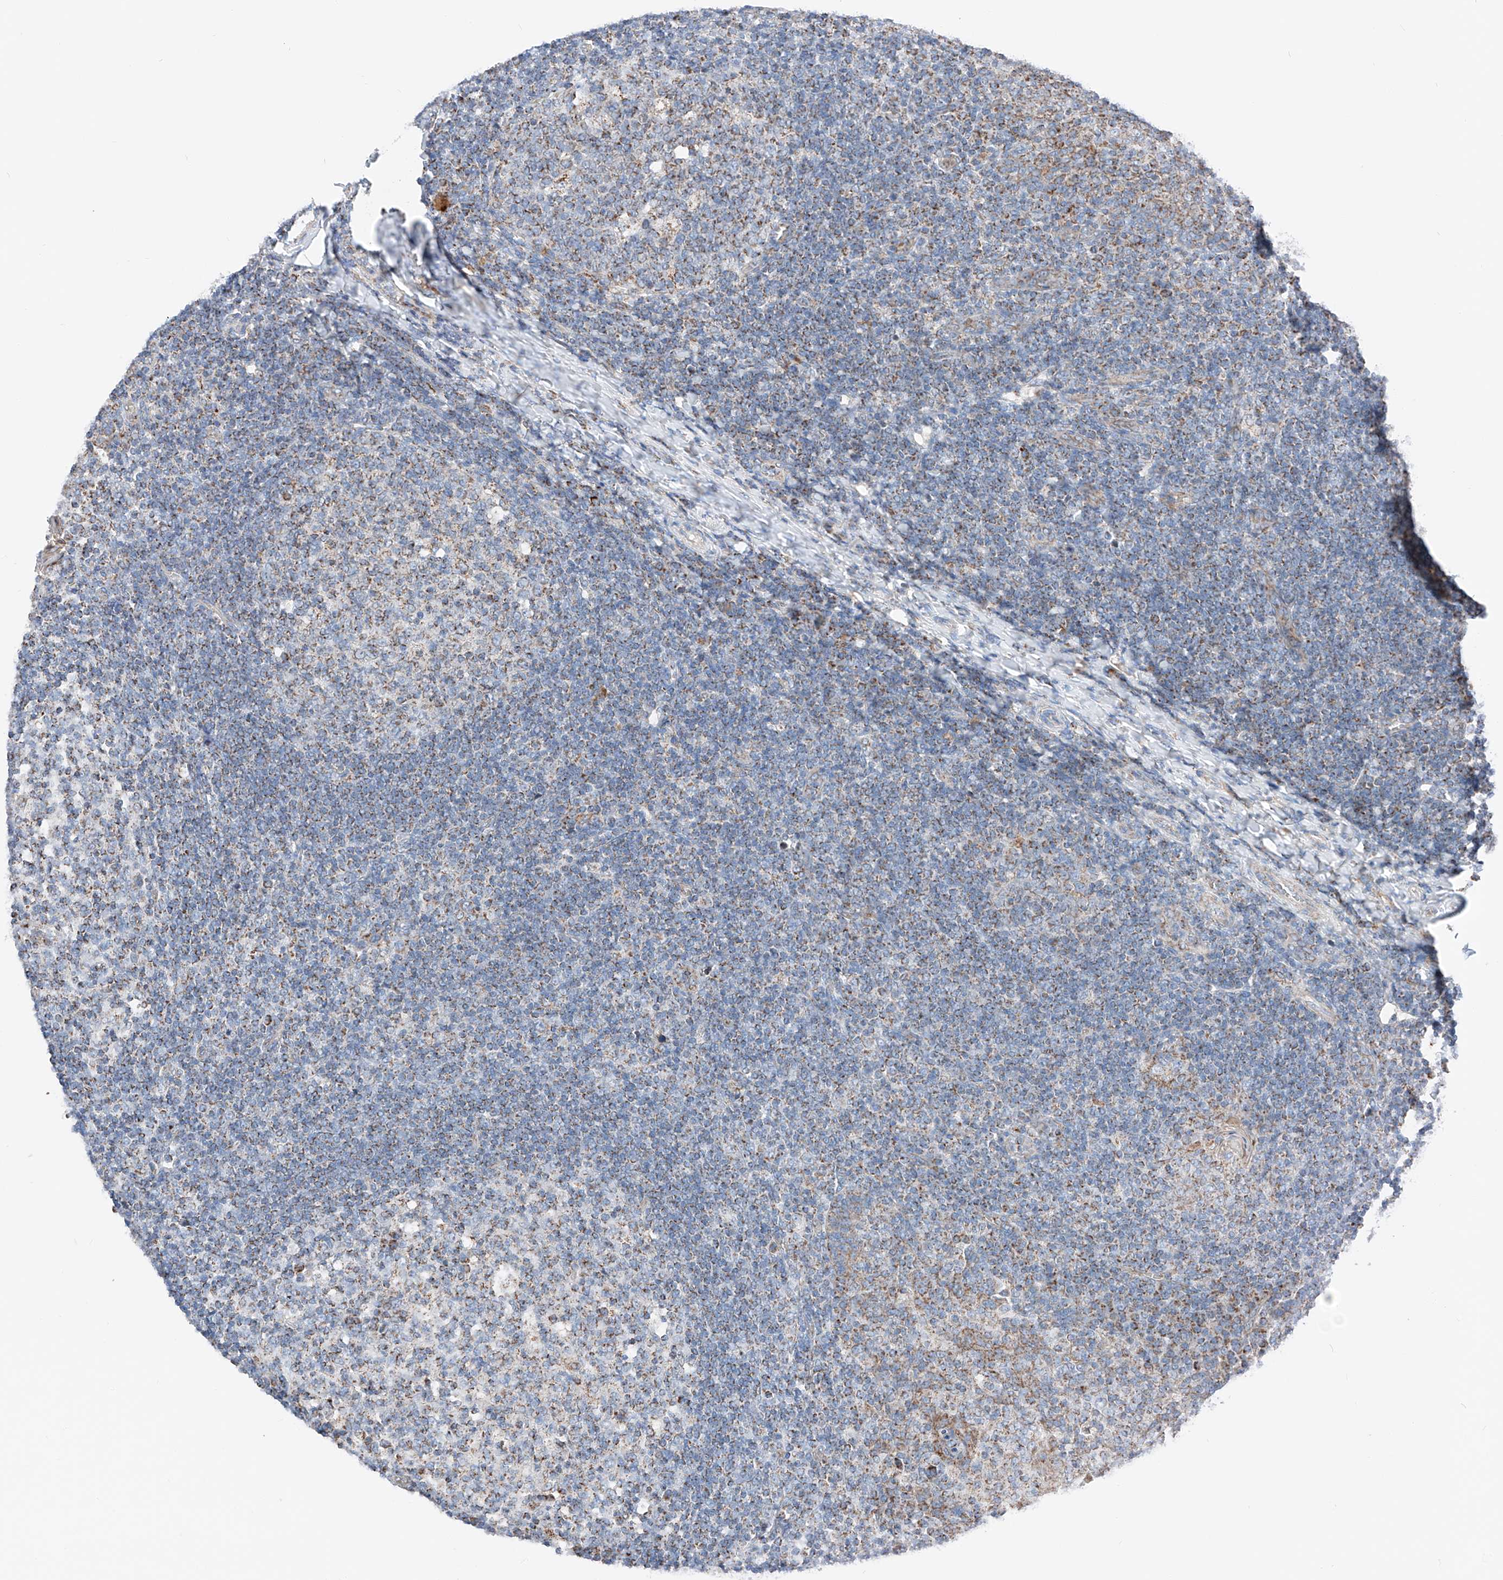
{"staining": {"intensity": "moderate", "quantity": "<25%", "location": "cytoplasmic/membranous"}, "tissue": "tonsil", "cell_type": "Germinal center cells", "image_type": "normal", "snomed": [{"axis": "morphology", "description": "Normal tissue, NOS"}, {"axis": "topography", "description": "Tonsil"}], "caption": "This image reveals benign tonsil stained with IHC to label a protein in brown. The cytoplasmic/membranous of germinal center cells show moderate positivity for the protein. Nuclei are counter-stained blue.", "gene": "MRAP", "patient": {"sex": "female", "age": 19}}